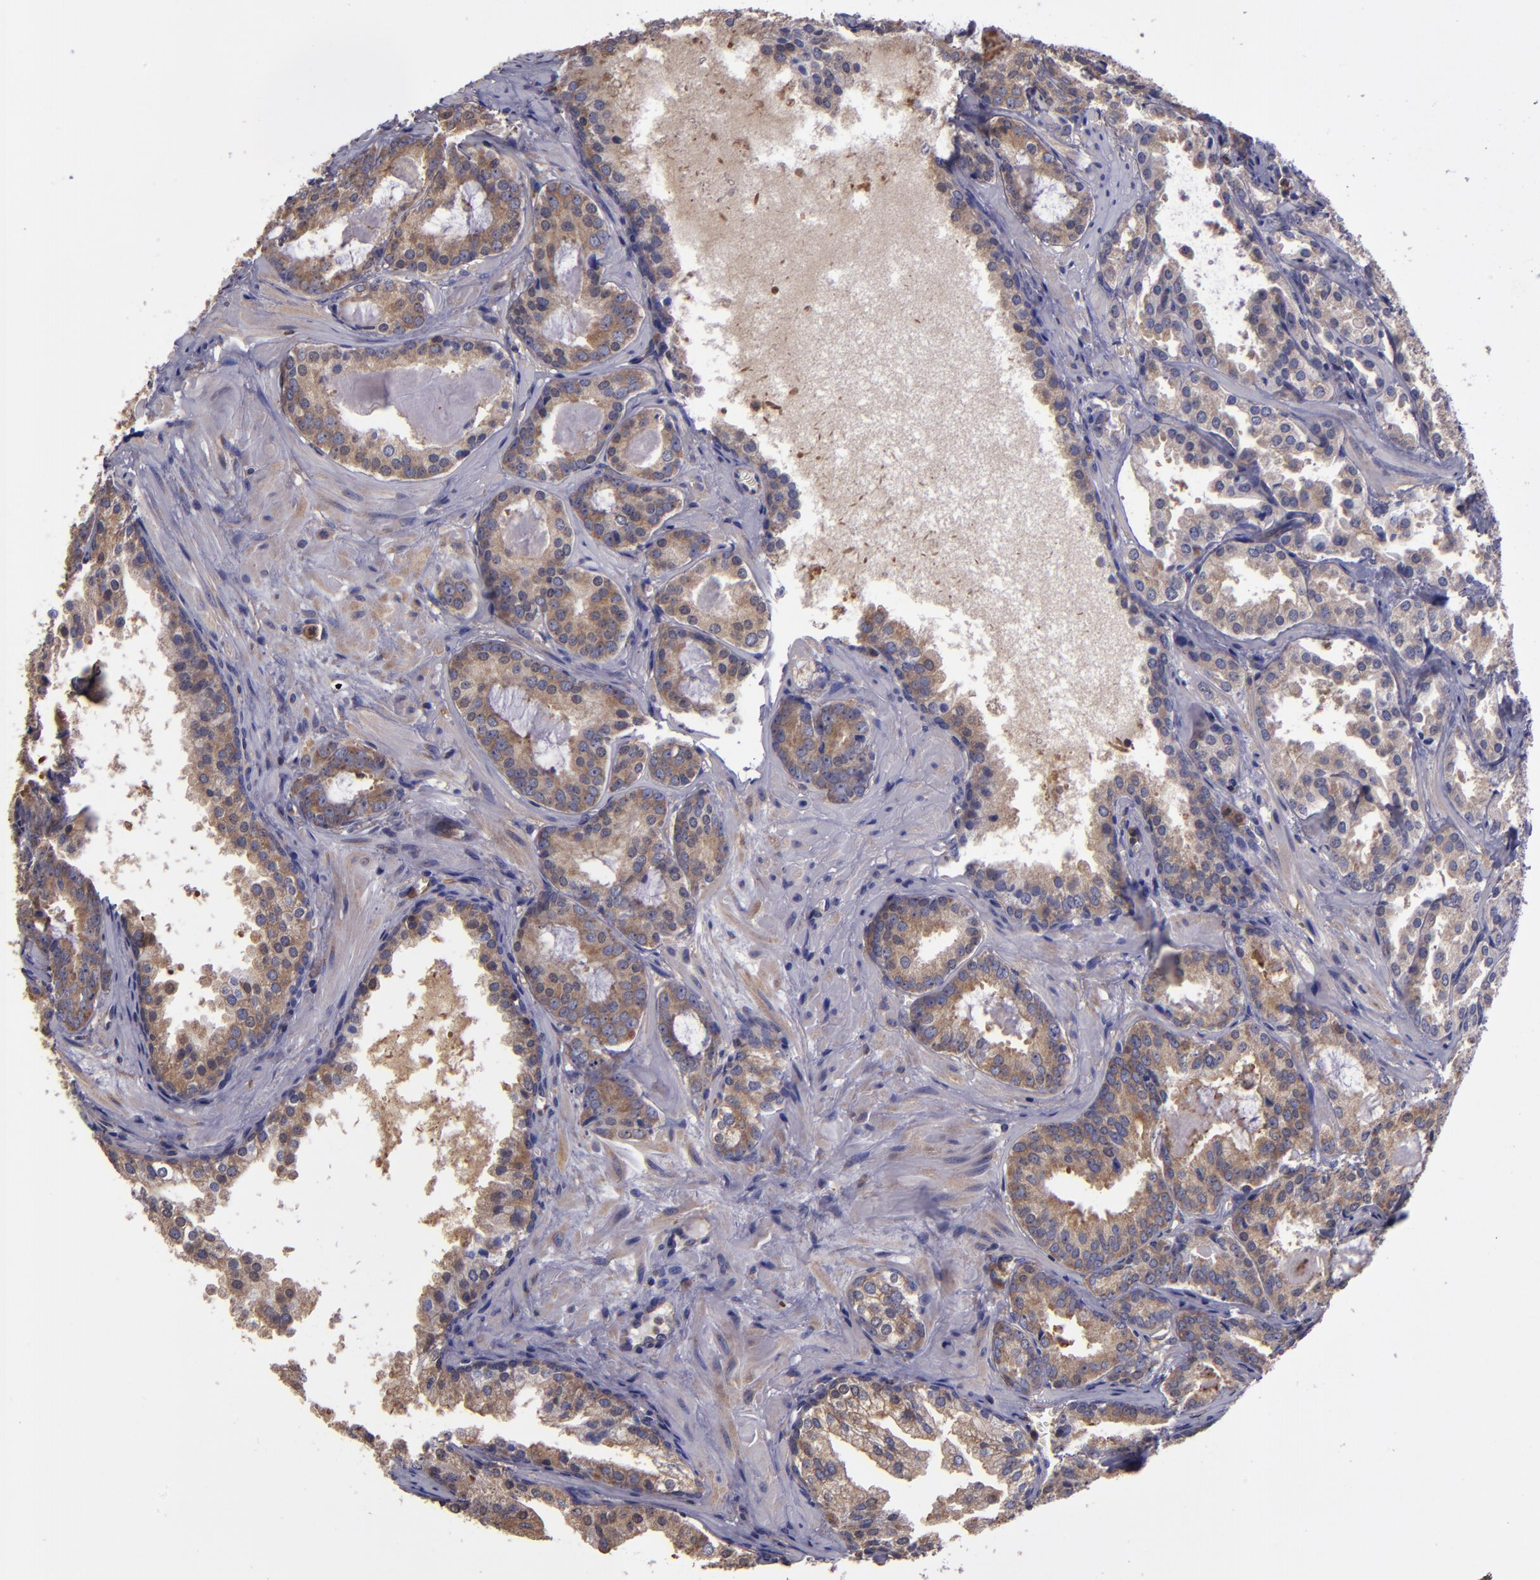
{"staining": {"intensity": "moderate", "quantity": "25%-75%", "location": "cytoplasmic/membranous"}, "tissue": "prostate cancer", "cell_type": "Tumor cells", "image_type": "cancer", "snomed": [{"axis": "morphology", "description": "Adenocarcinoma, Medium grade"}, {"axis": "topography", "description": "Prostate"}], "caption": "A medium amount of moderate cytoplasmic/membranous staining is seen in about 25%-75% of tumor cells in prostate cancer (adenocarcinoma (medium-grade)) tissue.", "gene": "CARS1", "patient": {"sex": "male", "age": 64}}